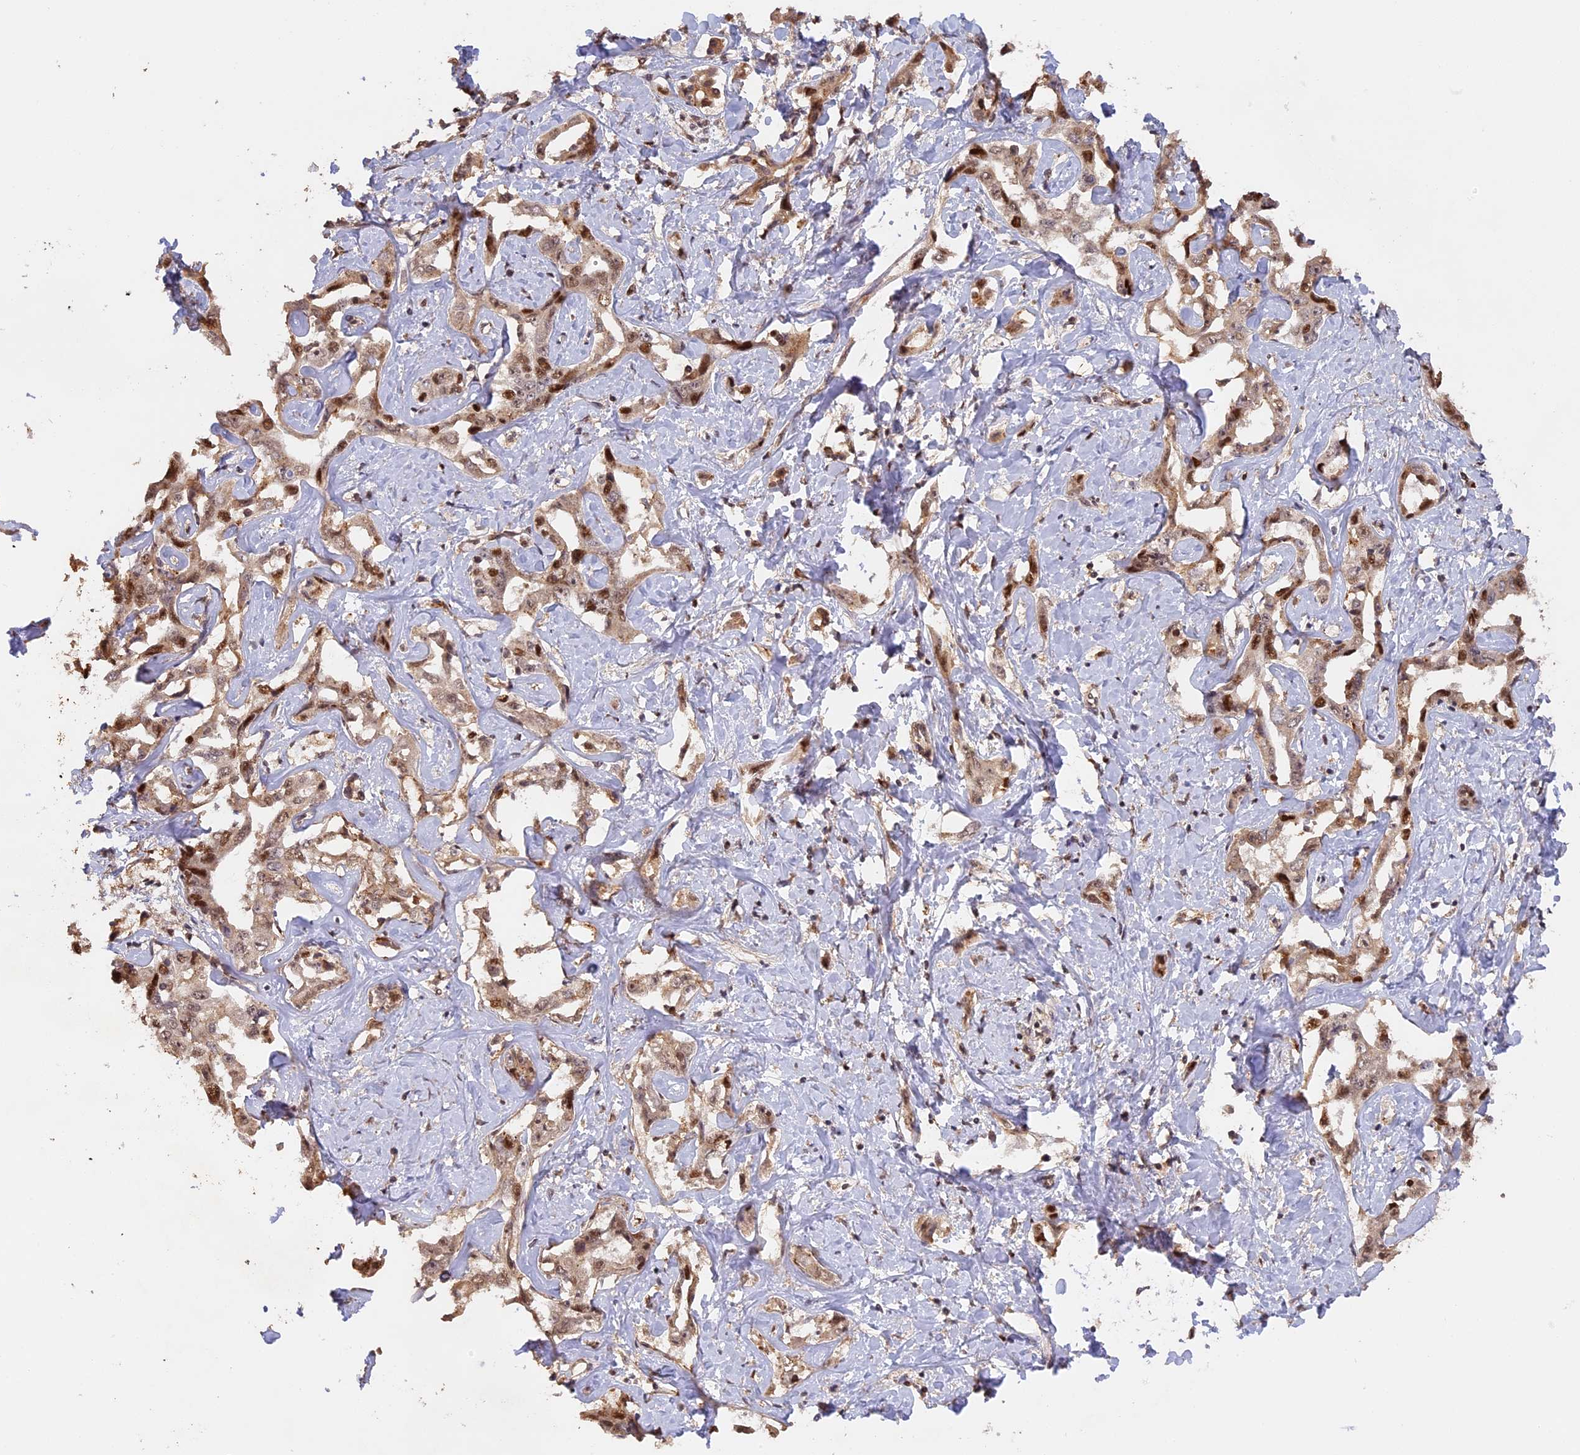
{"staining": {"intensity": "weak", "quantity": ">75%", "location": "cytoplasmic/membranous,nuclear"}, "tissue": "liver cancer", "cell_type": "Tumor cells", "image_type": "cancer", "snomed": [{"axis": "morphology", "description": "Cholangiocarcinoma"}, {"axis": "topography", "description": "Liver"}], "caption": "Liver cancer stained with a brown dye exhibits weak cytoplasmic/membranous and nuclear positive expression in approximately >75% of tumor cells.", "gene": "MYBL2", "patient": {"sex": "male", "age": 59}}